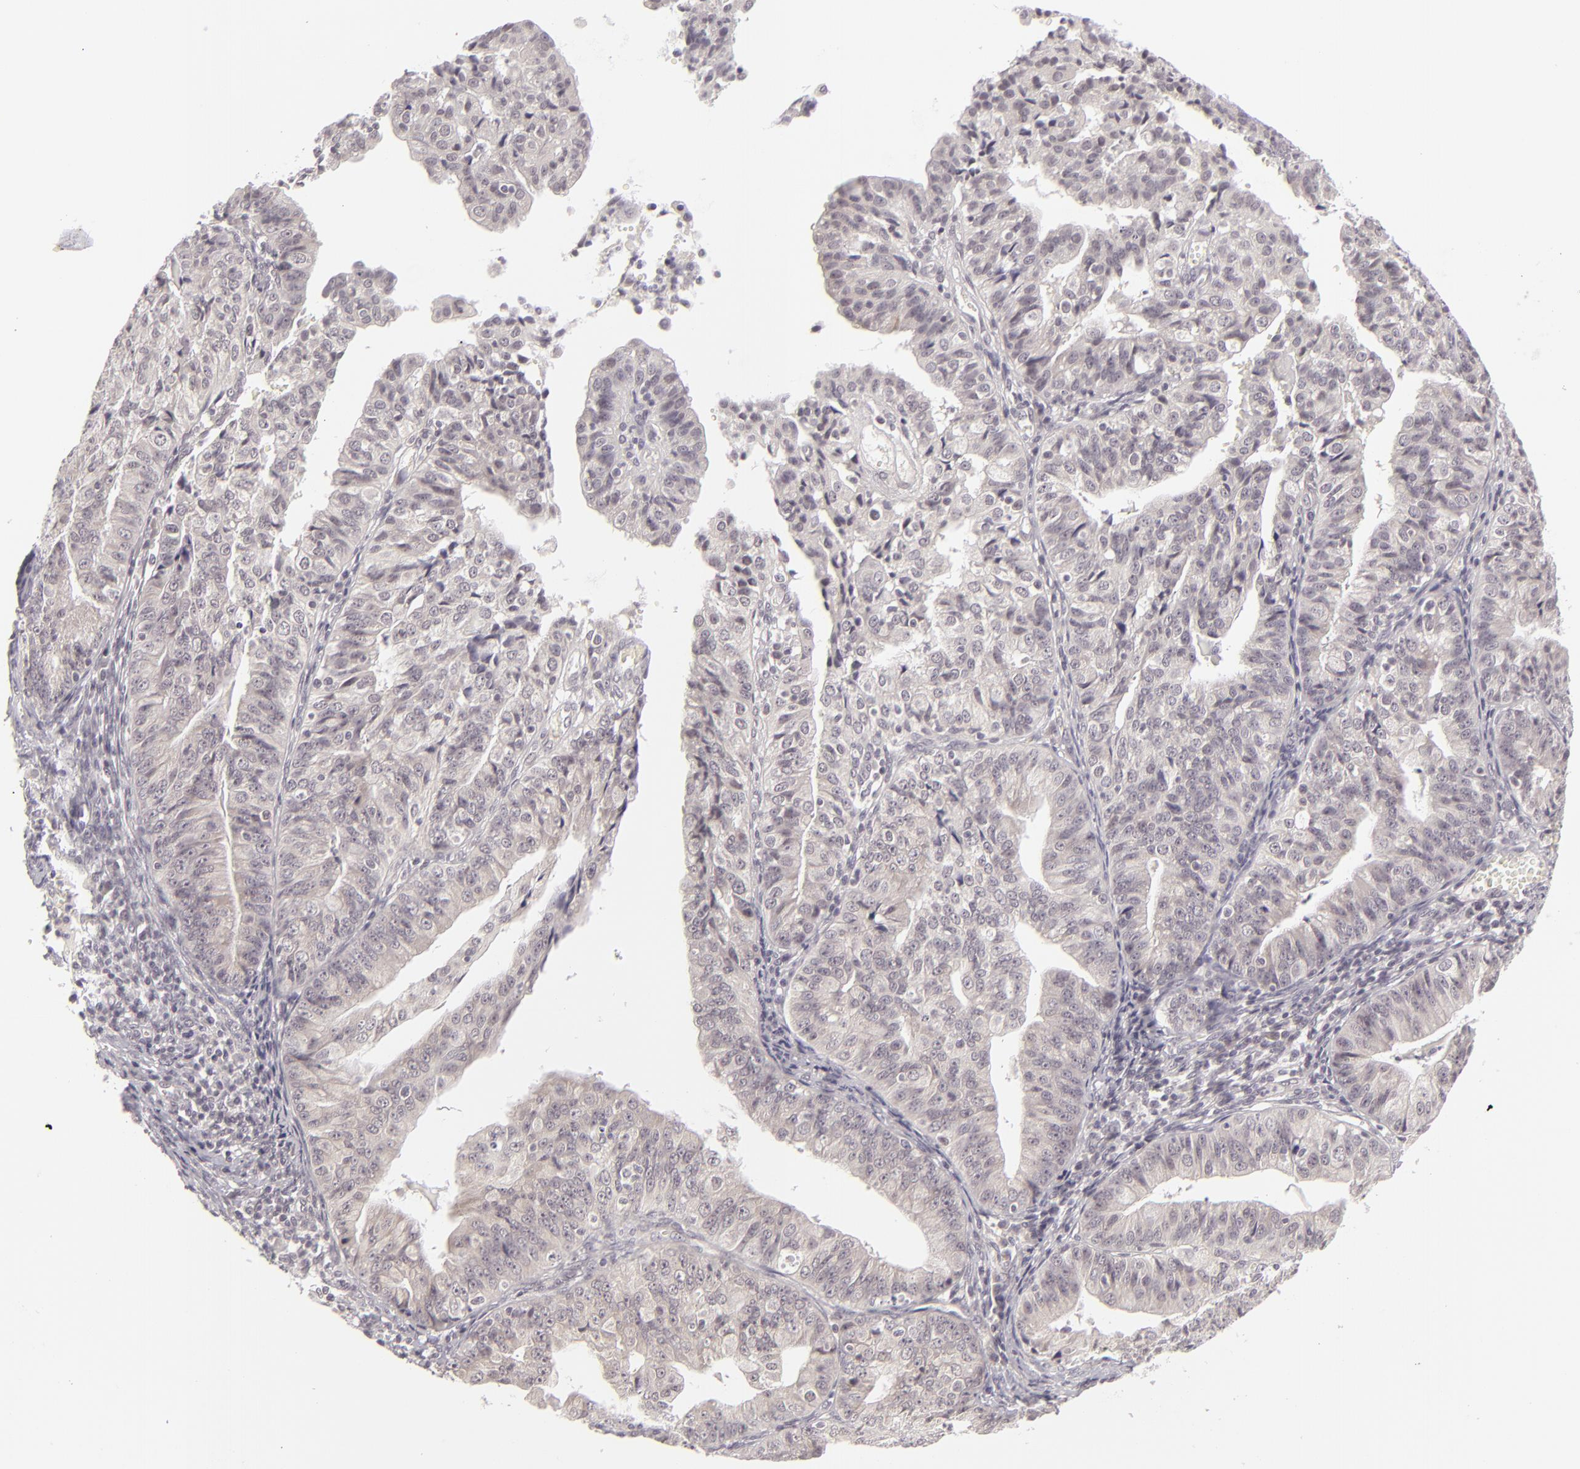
{"staining": {"intensity": "negative", "quantity": "none", "location": "none"}, "tissue": "endometrial cancer", "cell_type": "Tumor cells", "image_type": "cancer", "snomed": [{"axis": "morphology", "description": "Adenocarcinoma, NOS"}, {"axis": "topography", "description": "Endometrium"}], "caption": "A micrograph of endometrial cancer (adenocarcinoma) stained for a protein demonstrates no brown staining in tumor cells.", "gene": "DLG3", "patient": {"sex": "female", "age": 56}}